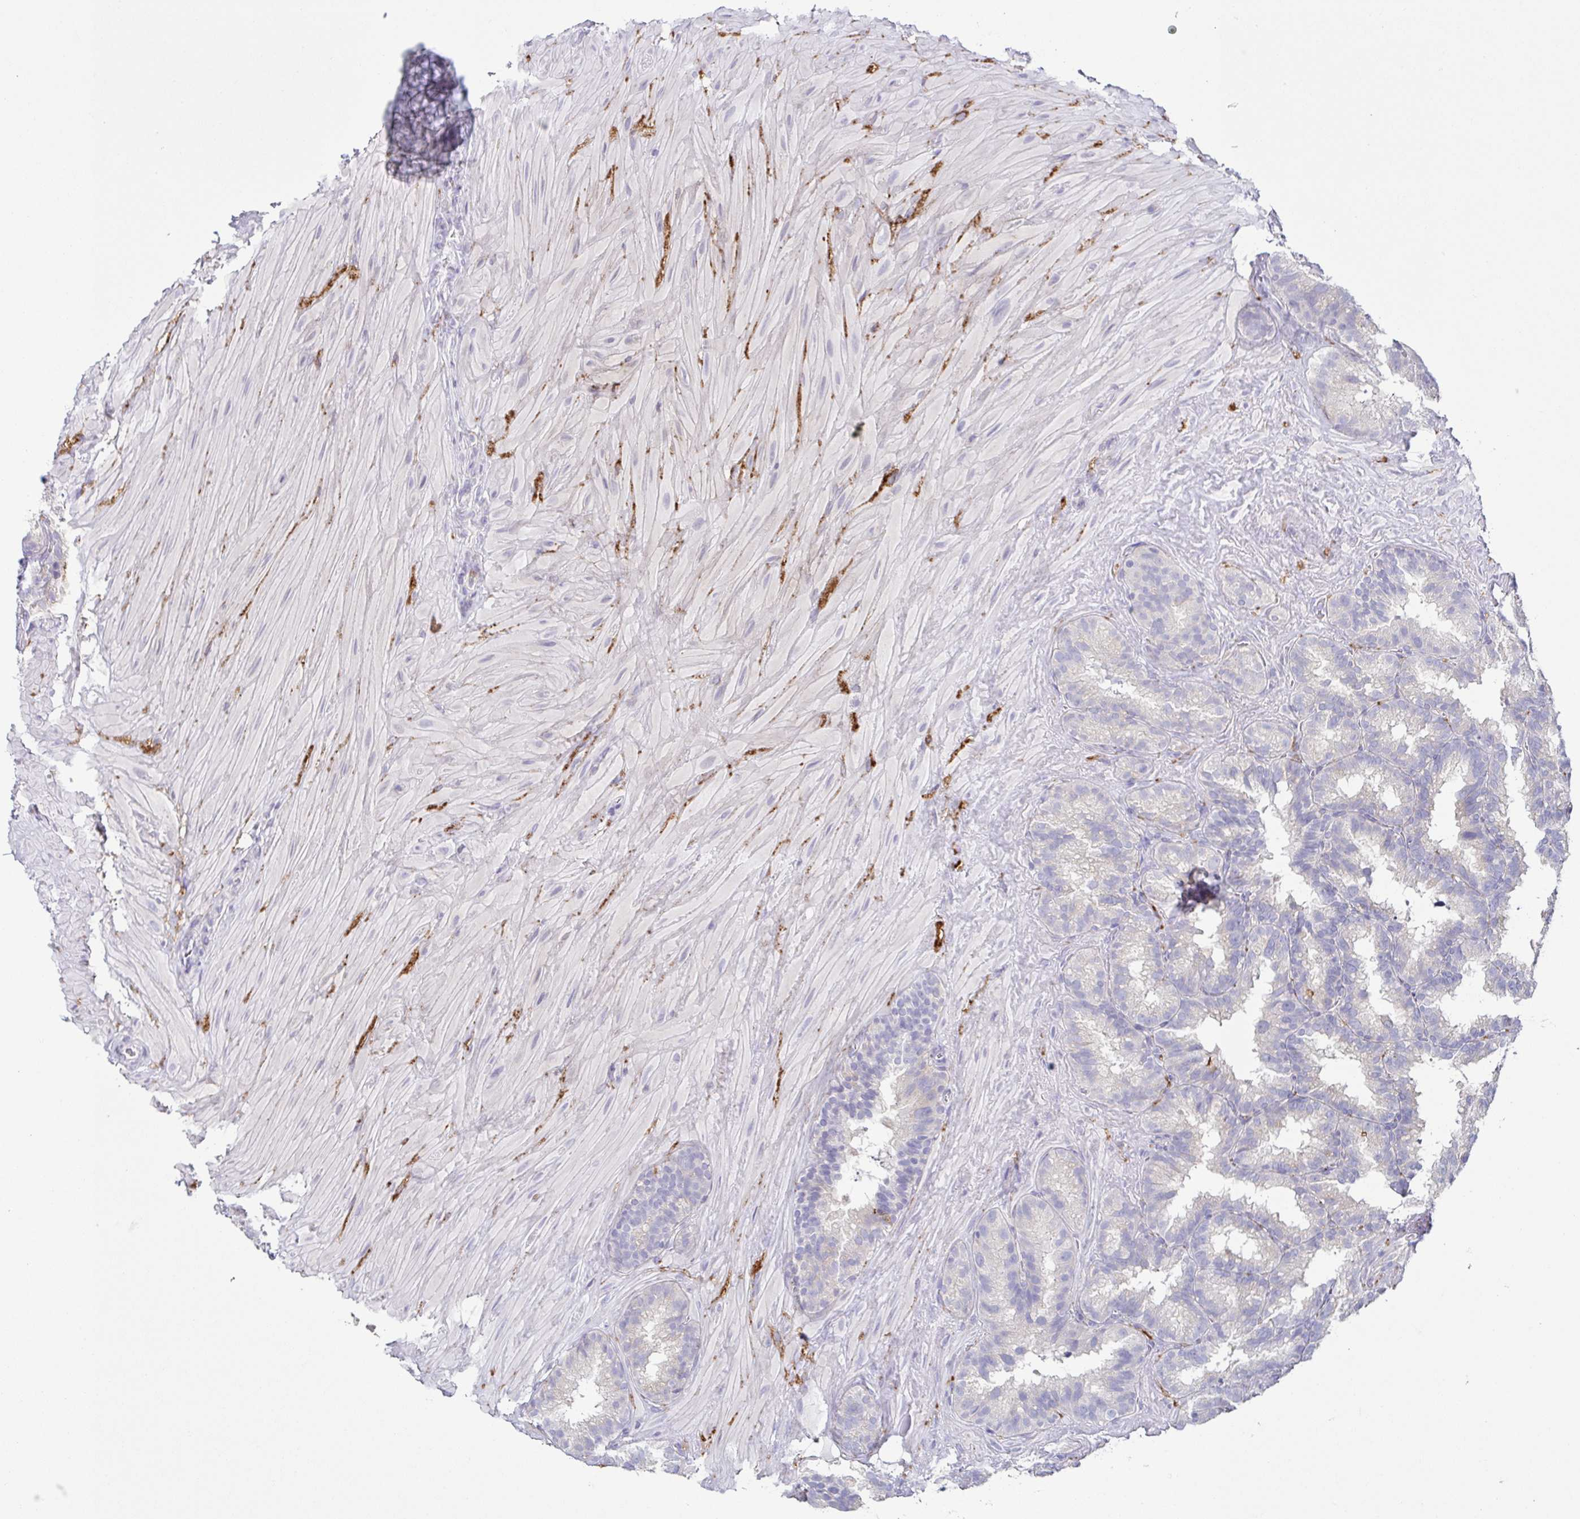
{"staining": {"intensity": "negative", "quantity": "none", "location": "none"}, "tissue": "seminal vesicle", "cell_type": "Glandular cells", "image_type": "normal", "snomed": [{"axis": "morphology", "description": "Normal tissue, NOS"}, {"axis": "topography", "description": "Seminal veicle"}], "caption": "Immunohistochemistry (IHC) of unremarkable human seminal vesicle demonstrates no positivity in glandular cells. (Stains: DAB (3,3'-diaminobenzidine) immunohistochemistry with hematoxylin counter stain, Microscopy: brightfield microscopy at high magnification).", "gene": "ATP6V1G2", "patient": {"sex": "male", "age": 60}}